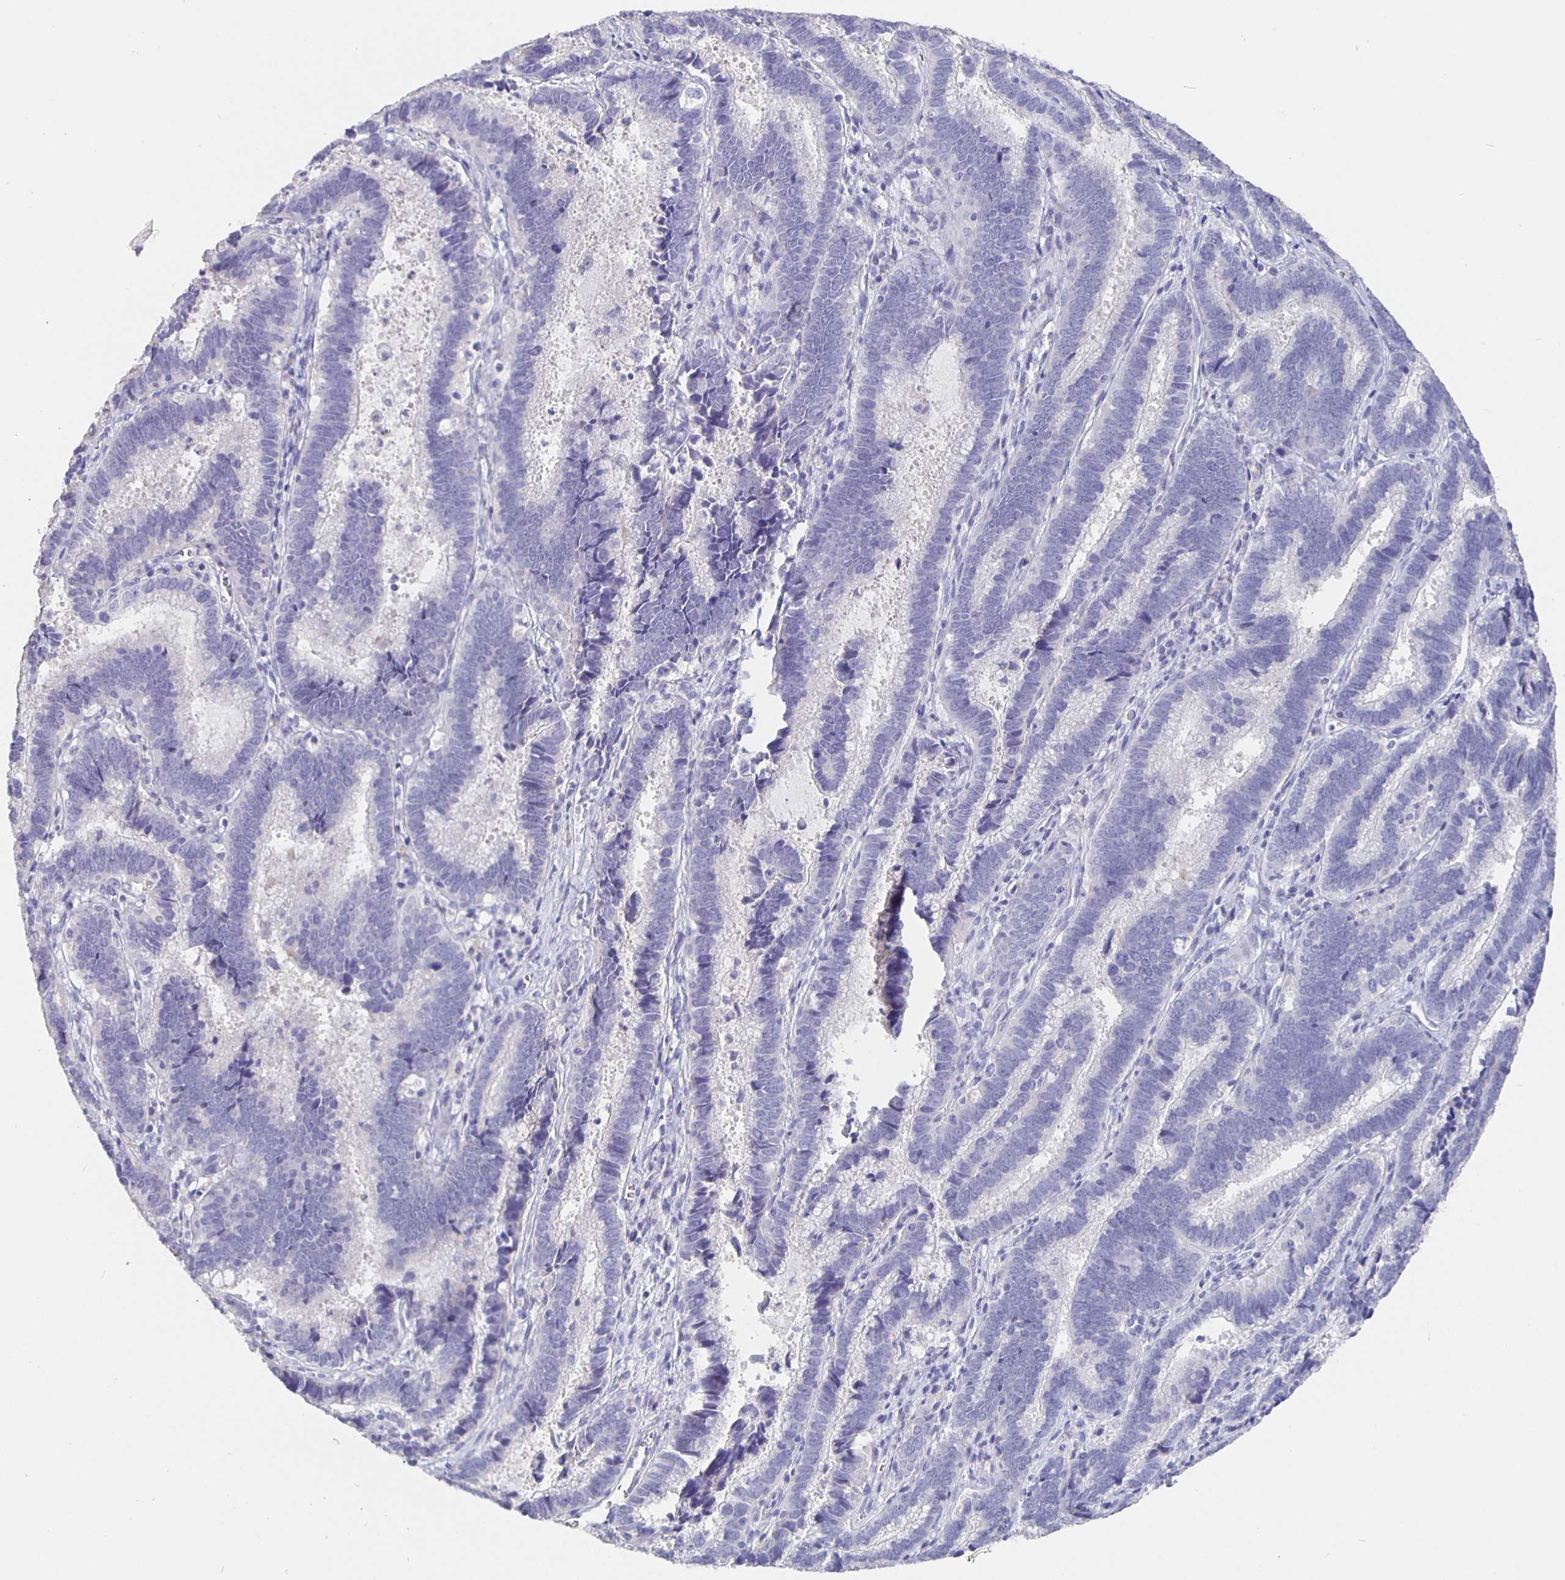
{"staining": {"intensity": "negative", "quantity": "none", "location": "none"}, "tissue": "cervical cancer", "cell_type": "Tumor cells", "image_type": "cancer", "snomed": [{"axis": "morphology", "description": "Adenocarcinoma, NOS"}, {"axis": "topography", "description": "Cervix"}], "caption": "Tumor cells are negative for protein expression in human adenocarcinoma (cervical).", "gene": "CFAP74", "patient": {"sex": "female", "age": 61}}